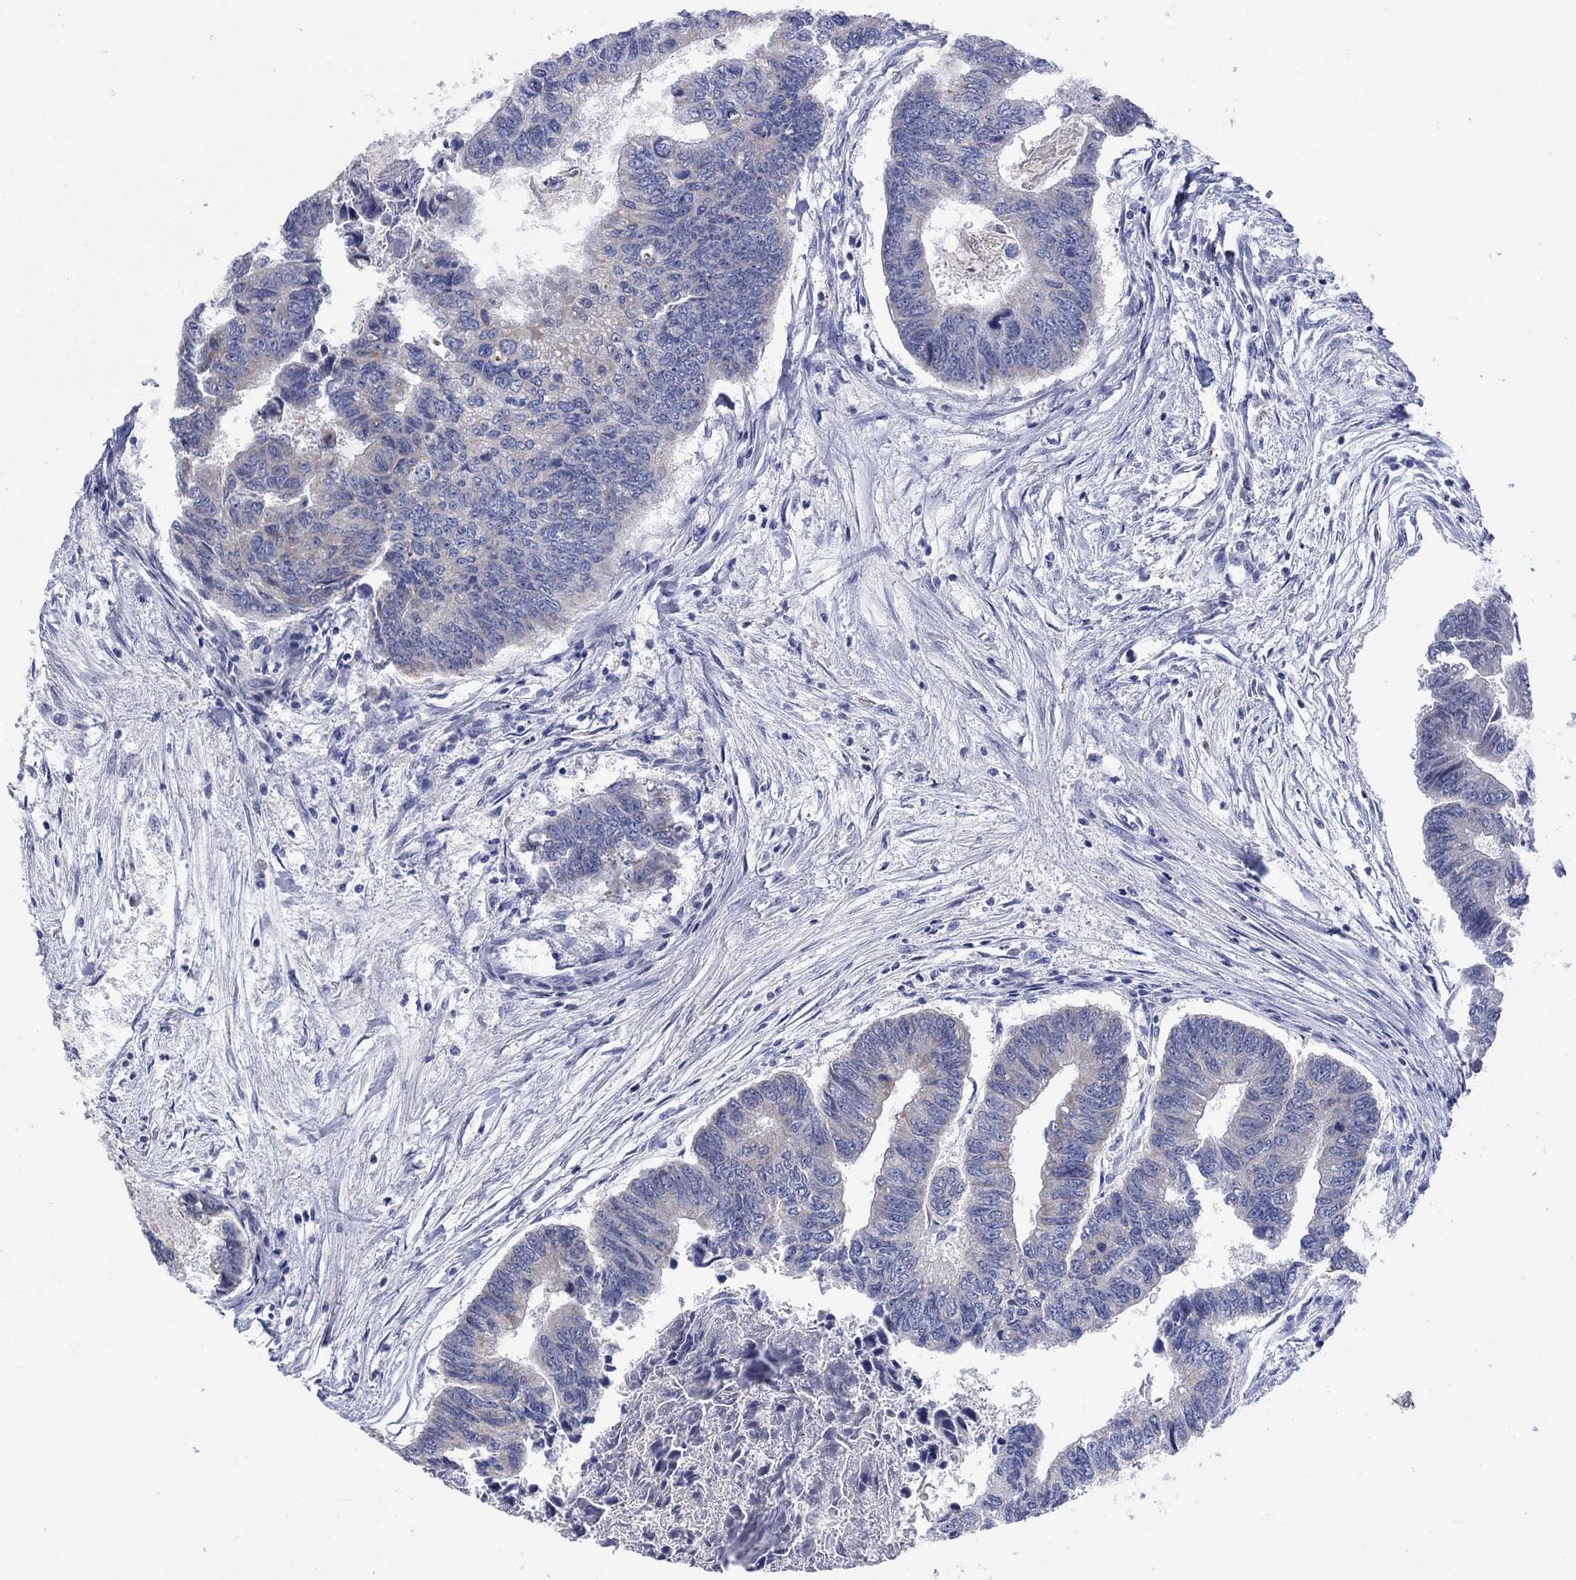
{"staining": {"intensity": "weak", "quantity": "25%-75%", "location": "cytoplasmic/membranous"}, "tissue": "colorectal cancer", "cell_type": "Tumor cells", "image_type": "cancer", "snomed": [{"axis": "morphology", "description": "Adenocarcinoma, NOS"}, {"axis": "topography", "description": "Colon"}], "caption": "A brown stain shows weak cytoplasmic/membranous positivity of a protein in colorectal adenocarcinoma tumor cells.", "gene": "CLVS1", "patient": {"sex": "female", "age": 65}}